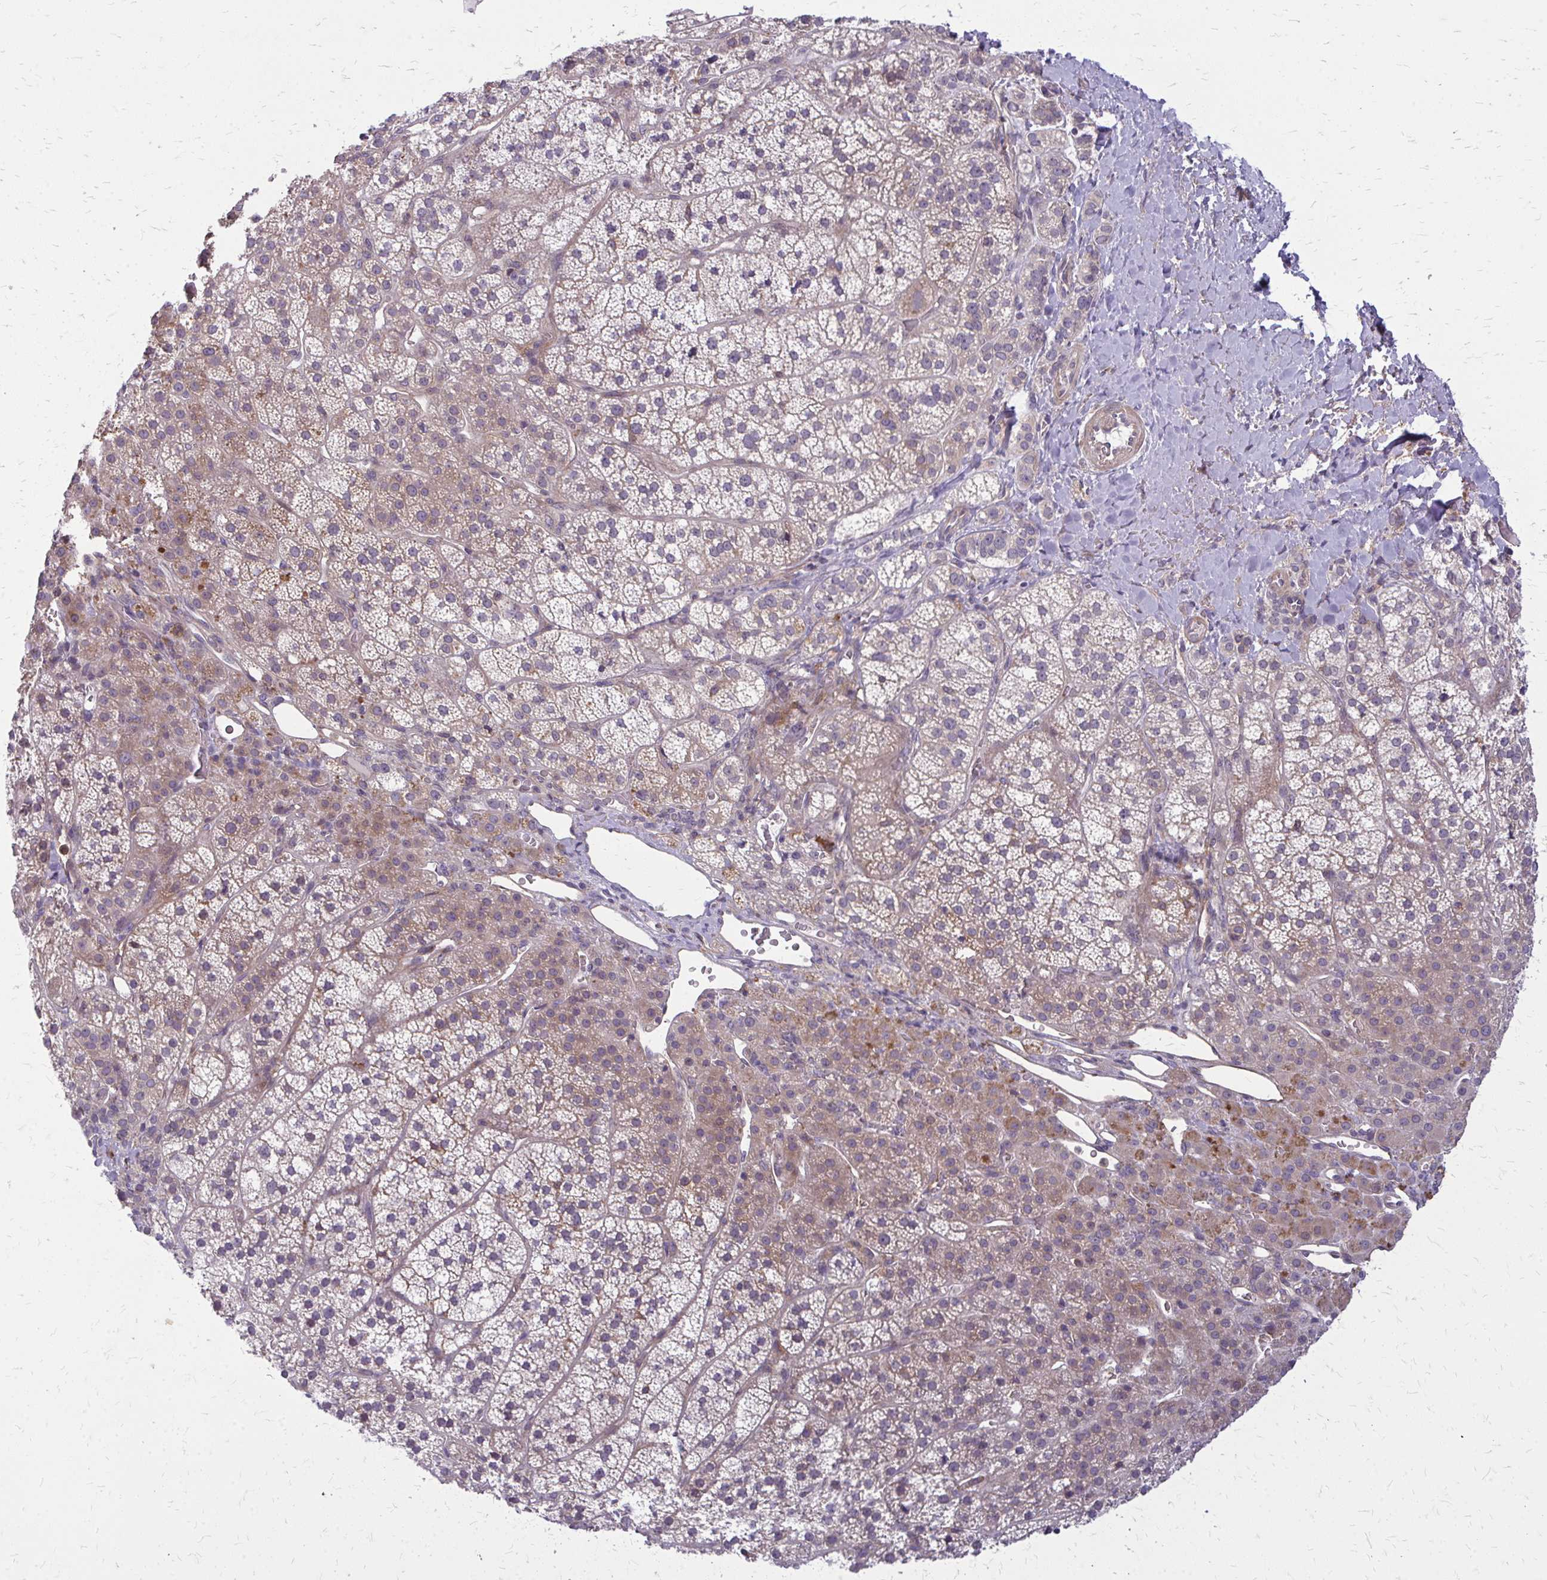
{"staining": {"intensity": "moderate", "quantity": "25%-75%", "location": "cytoplasmic/membranous"}, "tissue": "adrenal gland", "cell_type": "Glandular cells", "image_type": "normal", "snomed": [{"axis": "morphology", "description": "Normal tissue, NOS"}, {"axis": "topography", "description": "Adrenal gland"}], "caption": "About 25%-75% of glandular cells in benign human adrenal gland exhibit moderate cytoplasmic/membranous protein staining as visualized by brown immunohistochemical staining.", "gene": "OXNAD1", "patient": {"sex": "female", "age": 60}}